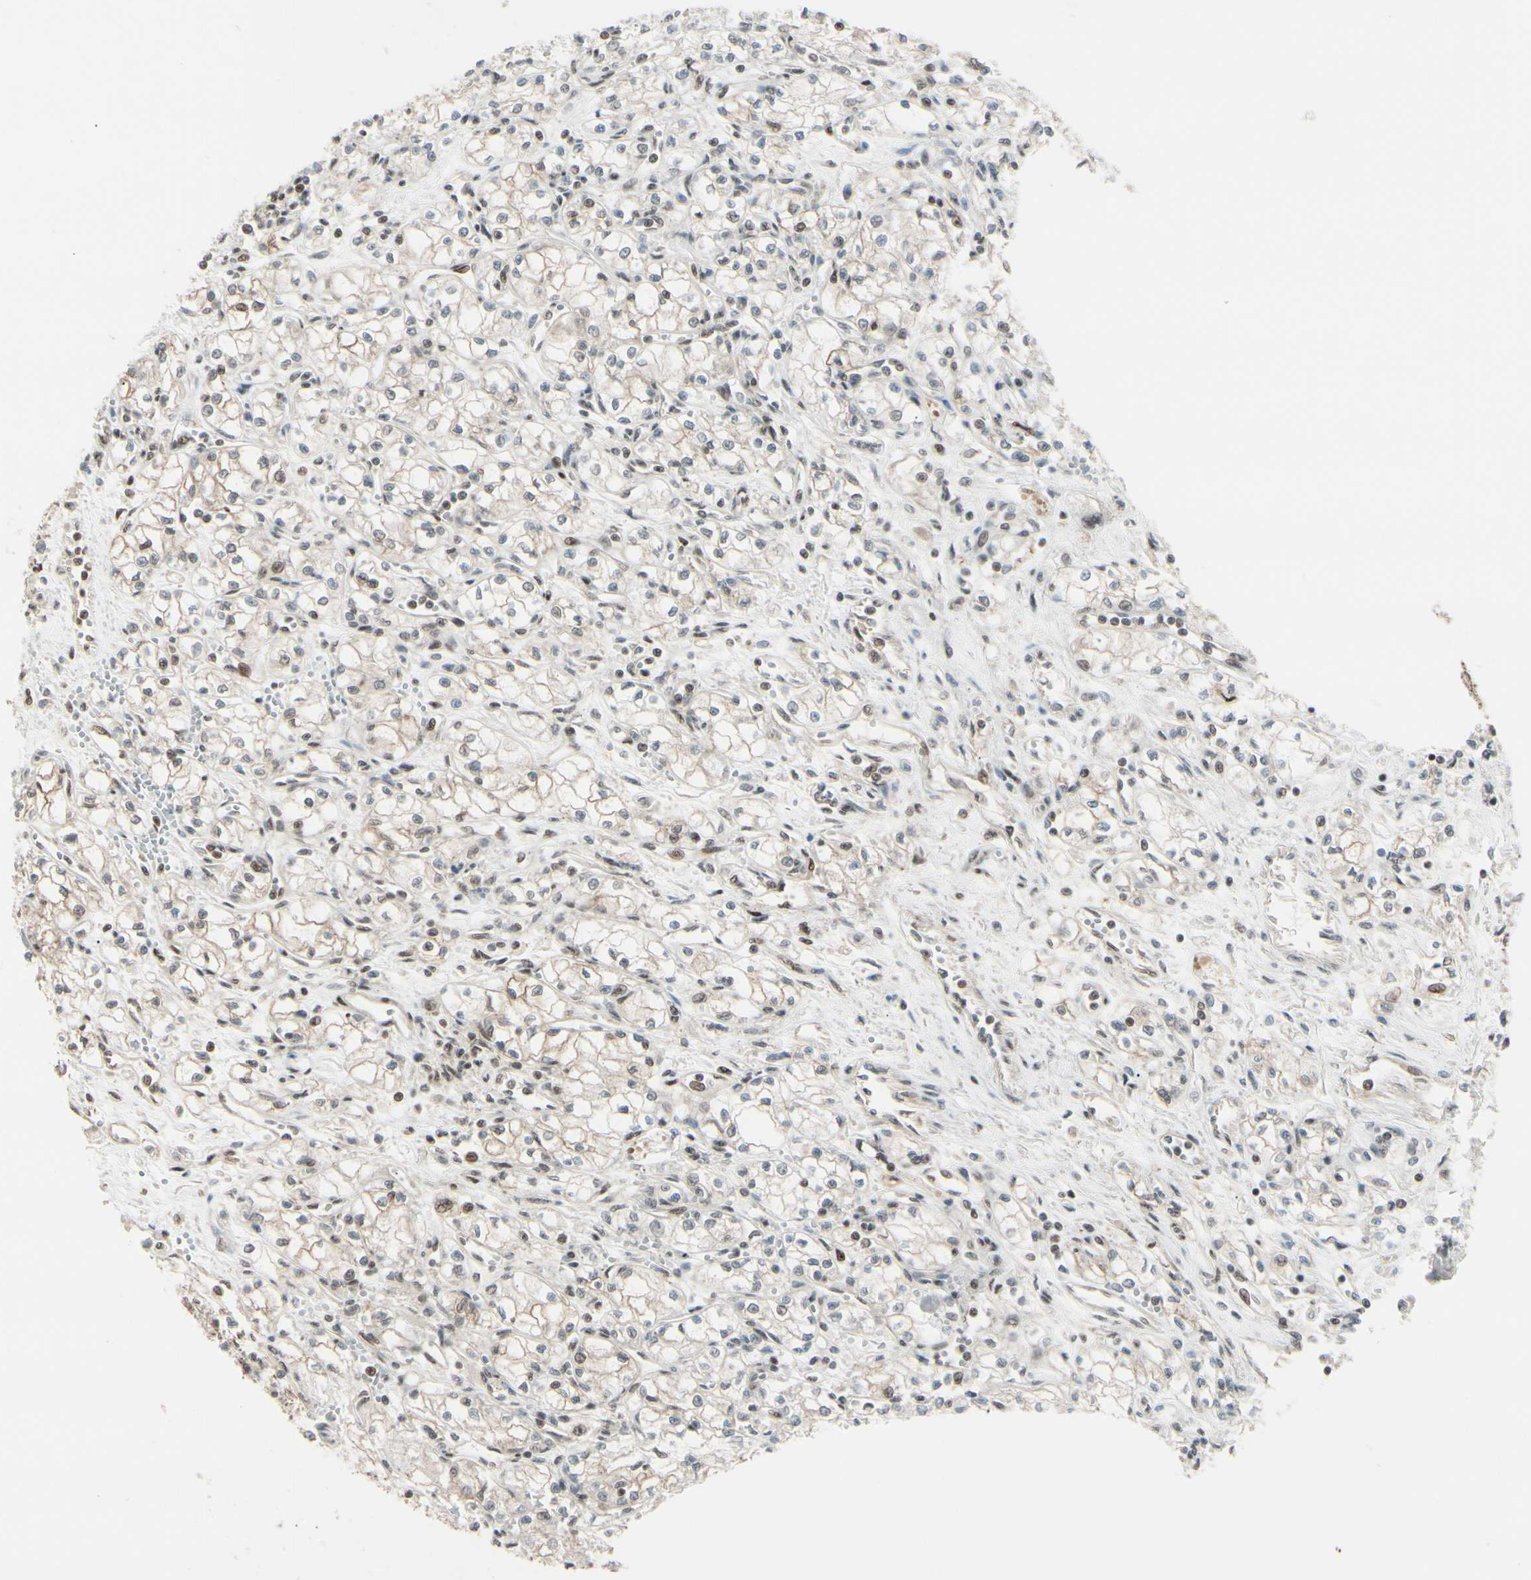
{"staining": {"intensity": "weak", "quantity": ">75%", "location": "cytoplasmic/membranous"}, "tissue": "renal cancer", "cell_type": "Tumor cells", "image_type": "cancer", "snomed": [{"axis": "morphology", "description": "Normal tissue, NOS"}, {"axis": "morphology", "description": "Adenocarcinoma, NOS"}, {"axis": "topography", "description": "Kidney"}], "caption": "A photomicrograph of human renal cancer (adenocarcinoma) stained for a protein displays weak cytoplasmic/membranous brown staining in tumor cells. Nuclei are stained in blue.", "gene": "BRMS1", "patient": {"sex": "male", "age": 59}}